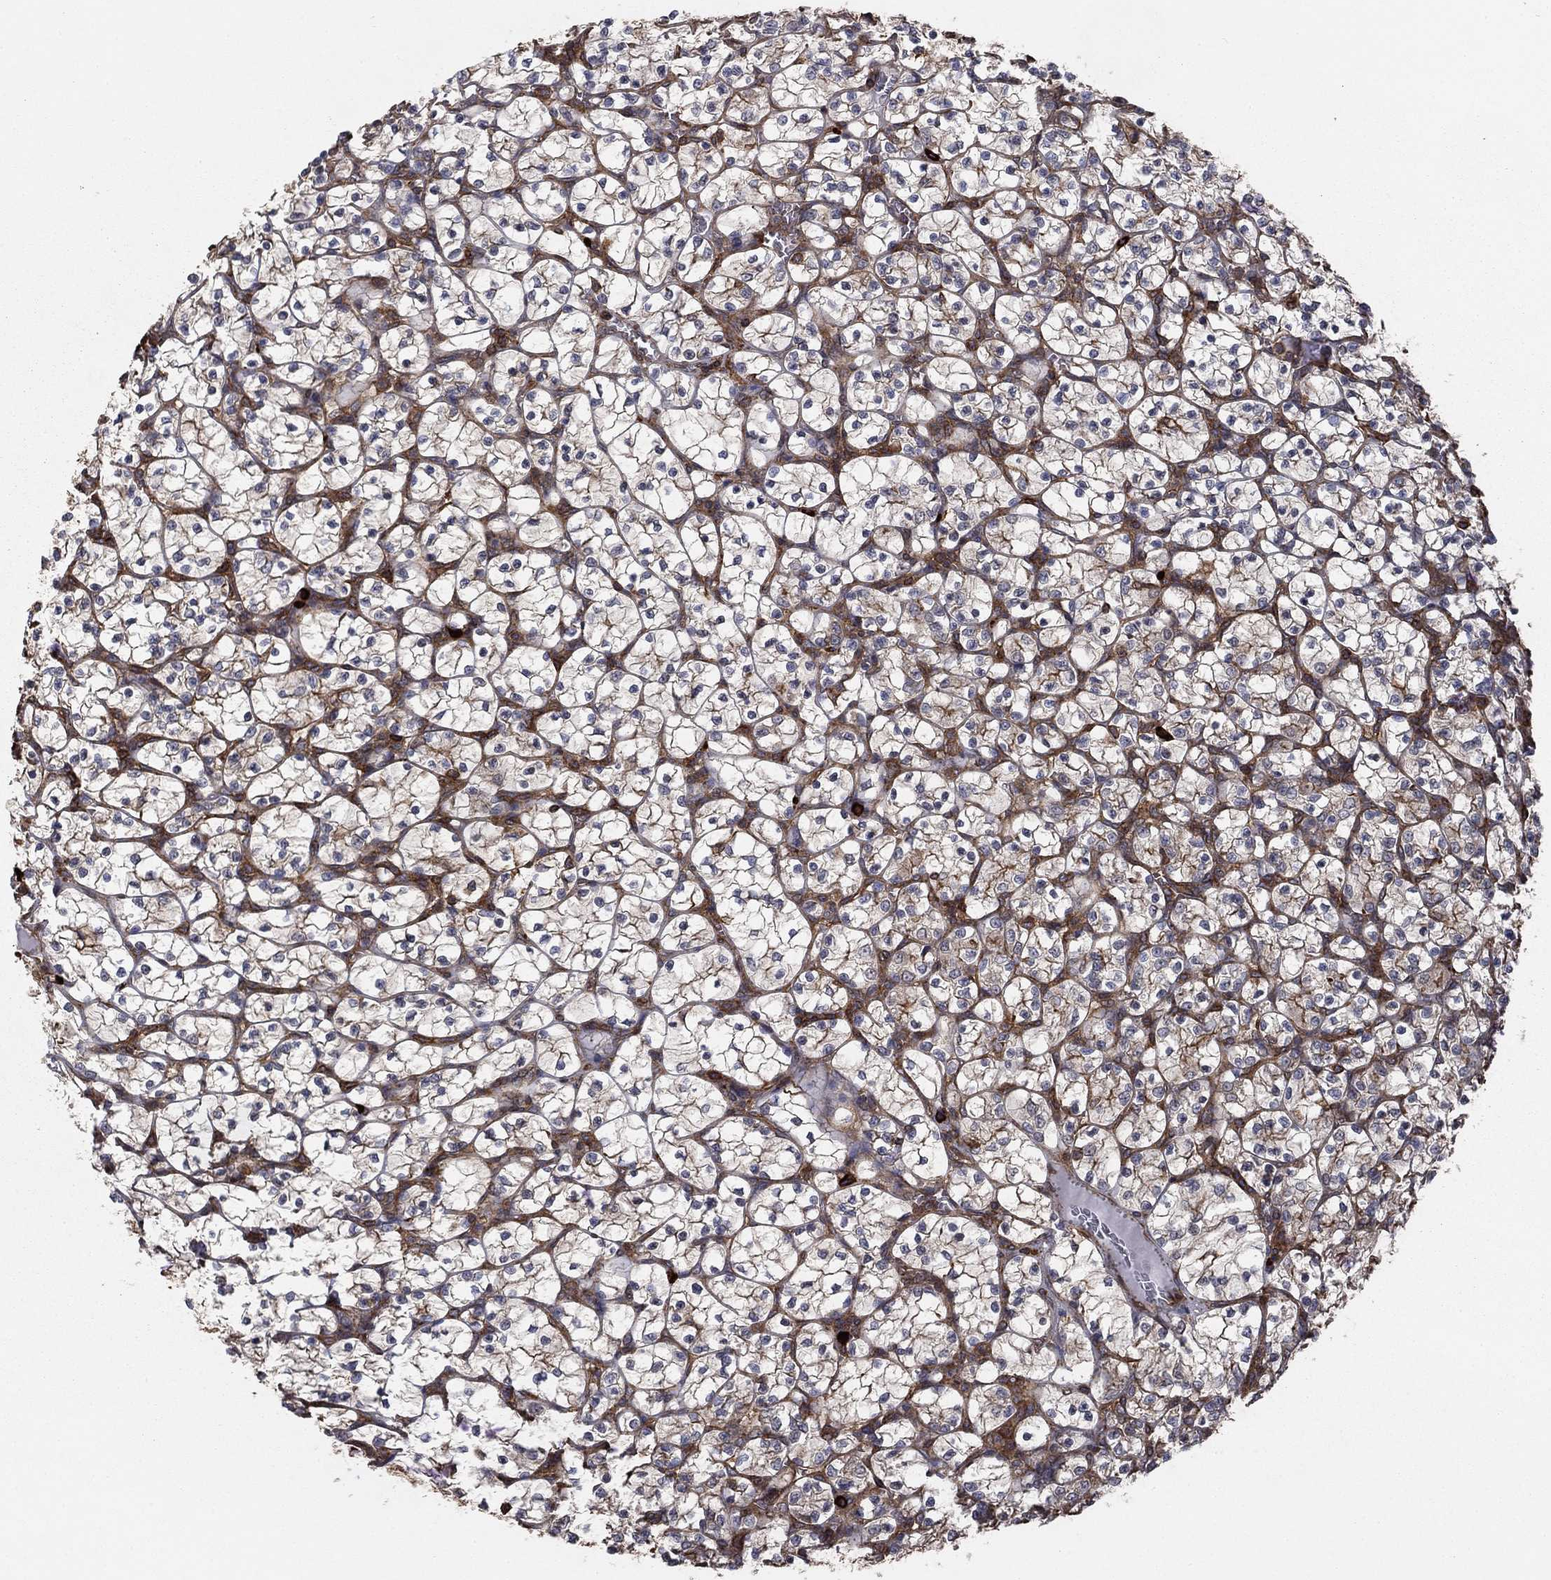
{"staining": {"intensity": "weak", "quantity": "25%-75%", "location": "cytoplasmic/membranous"}, "tissue": "renal cancer", "cell_type": "Tumor cells", "image_type": "cancer", "snomed": [{"axis": "morphology", "description": "Adenocarcinoma, NOS"}, {"axis": "topography", "description": "Kidney"}], "caption": "Immunohistochemical staining of human renal adenocarcinoma shows low levels of weak cytoplasmic/membranous positivity in approximately 25%-75% of tumor cells.", "gene": "HABP4", "patient": {"sex": "female", "age": 89}}